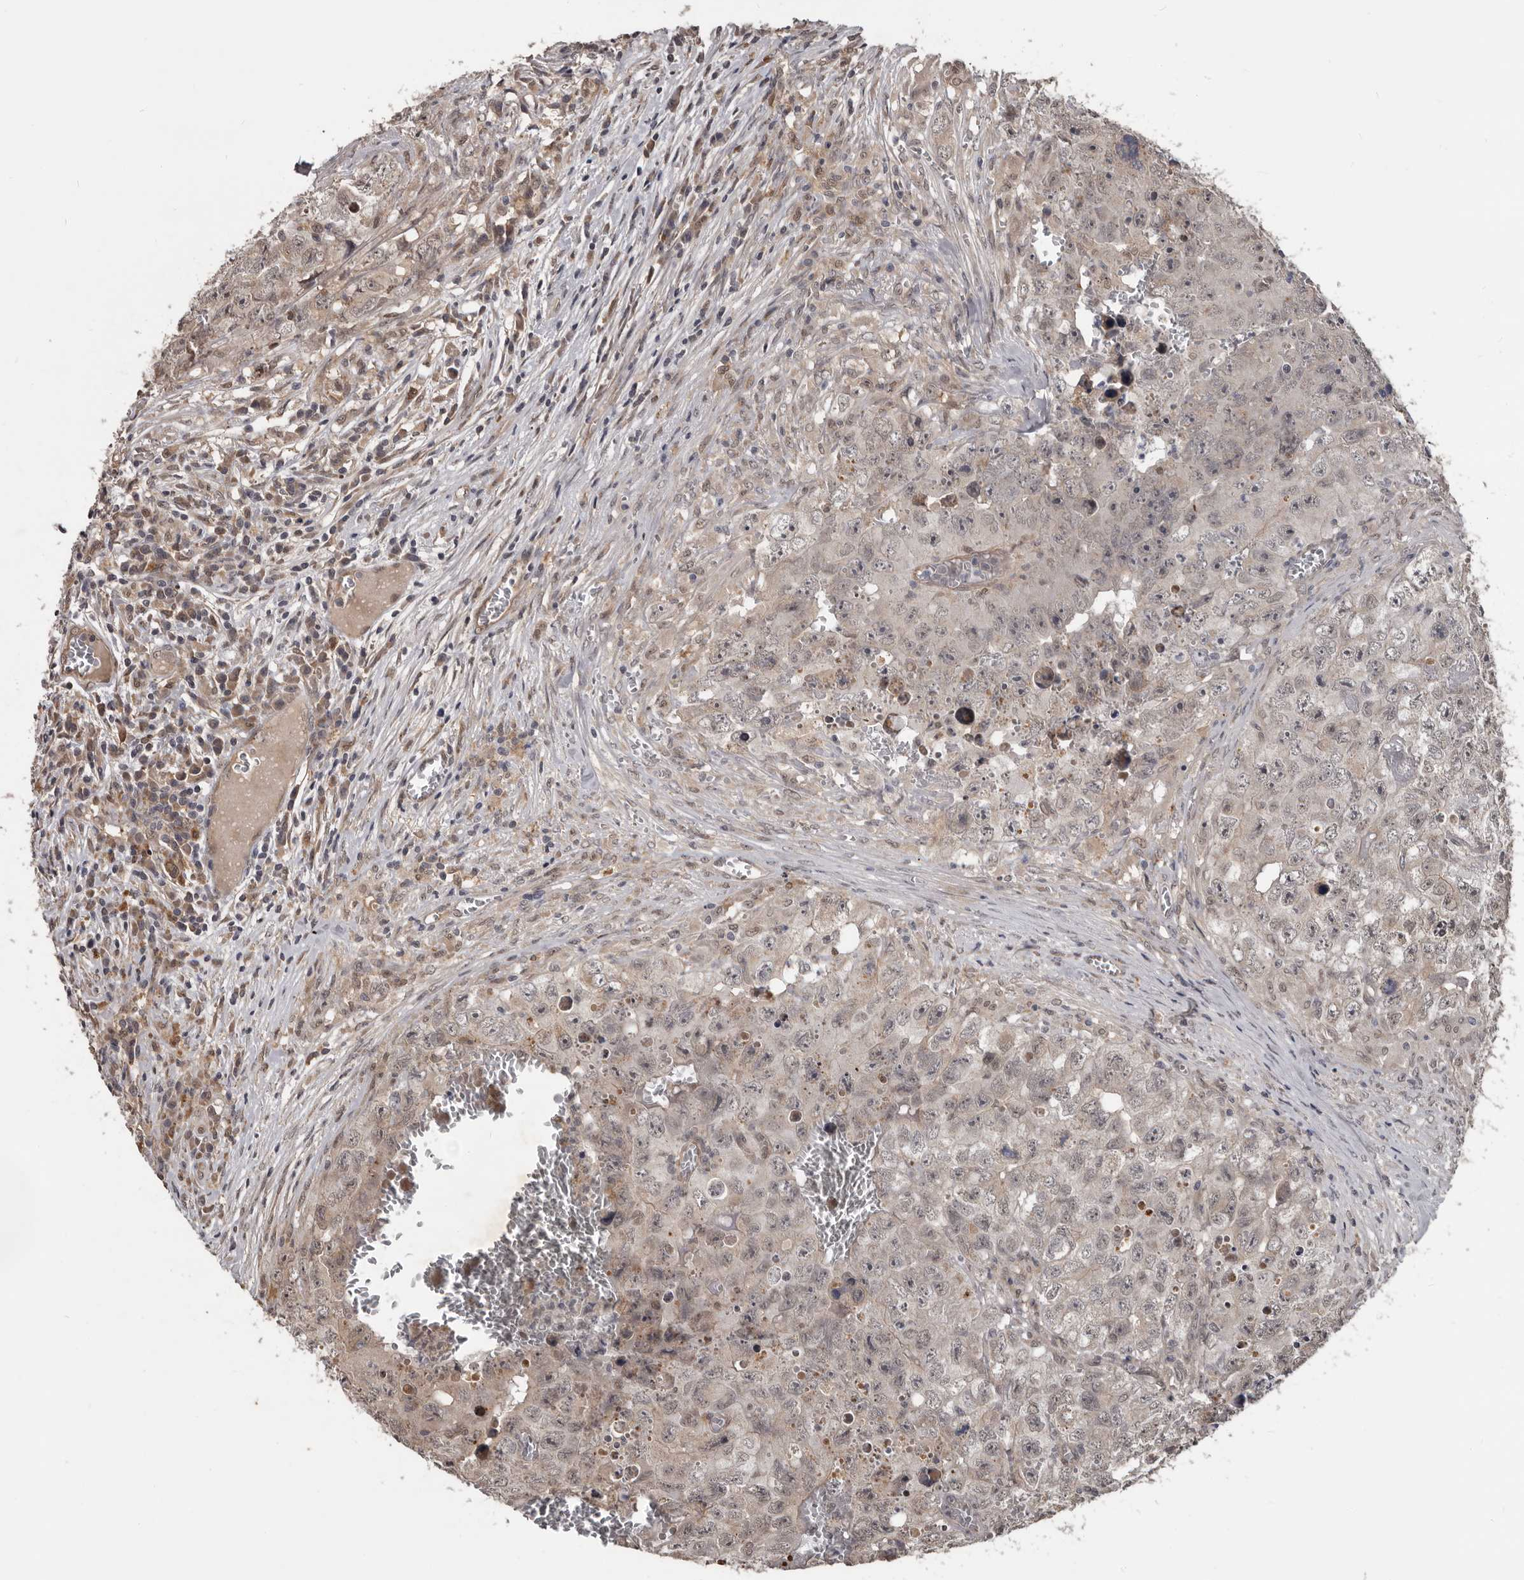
{"staining": {"intensity": "weak", "quantity": "25%-75%", "location": "nuclear"}, "tissue": "testis cancer", "cell_type": "Tumor cells", "image_type": "cancer", "snomed": [{"axis": "morphology", "description": "Seminoma, NOS"}, {"axis": "morphology", "description": "Carcinoma, Embryonal, NOS"}, {"axis": "topography", "description": "Testis"}], "caption": "A micrograph of human testis cancer (embryonal carcinoma) stained for a protein shows weak nuclear brown staining in tumor cells.", "gene": "AHR", "patient": {"sex": "male", "age": 43}}